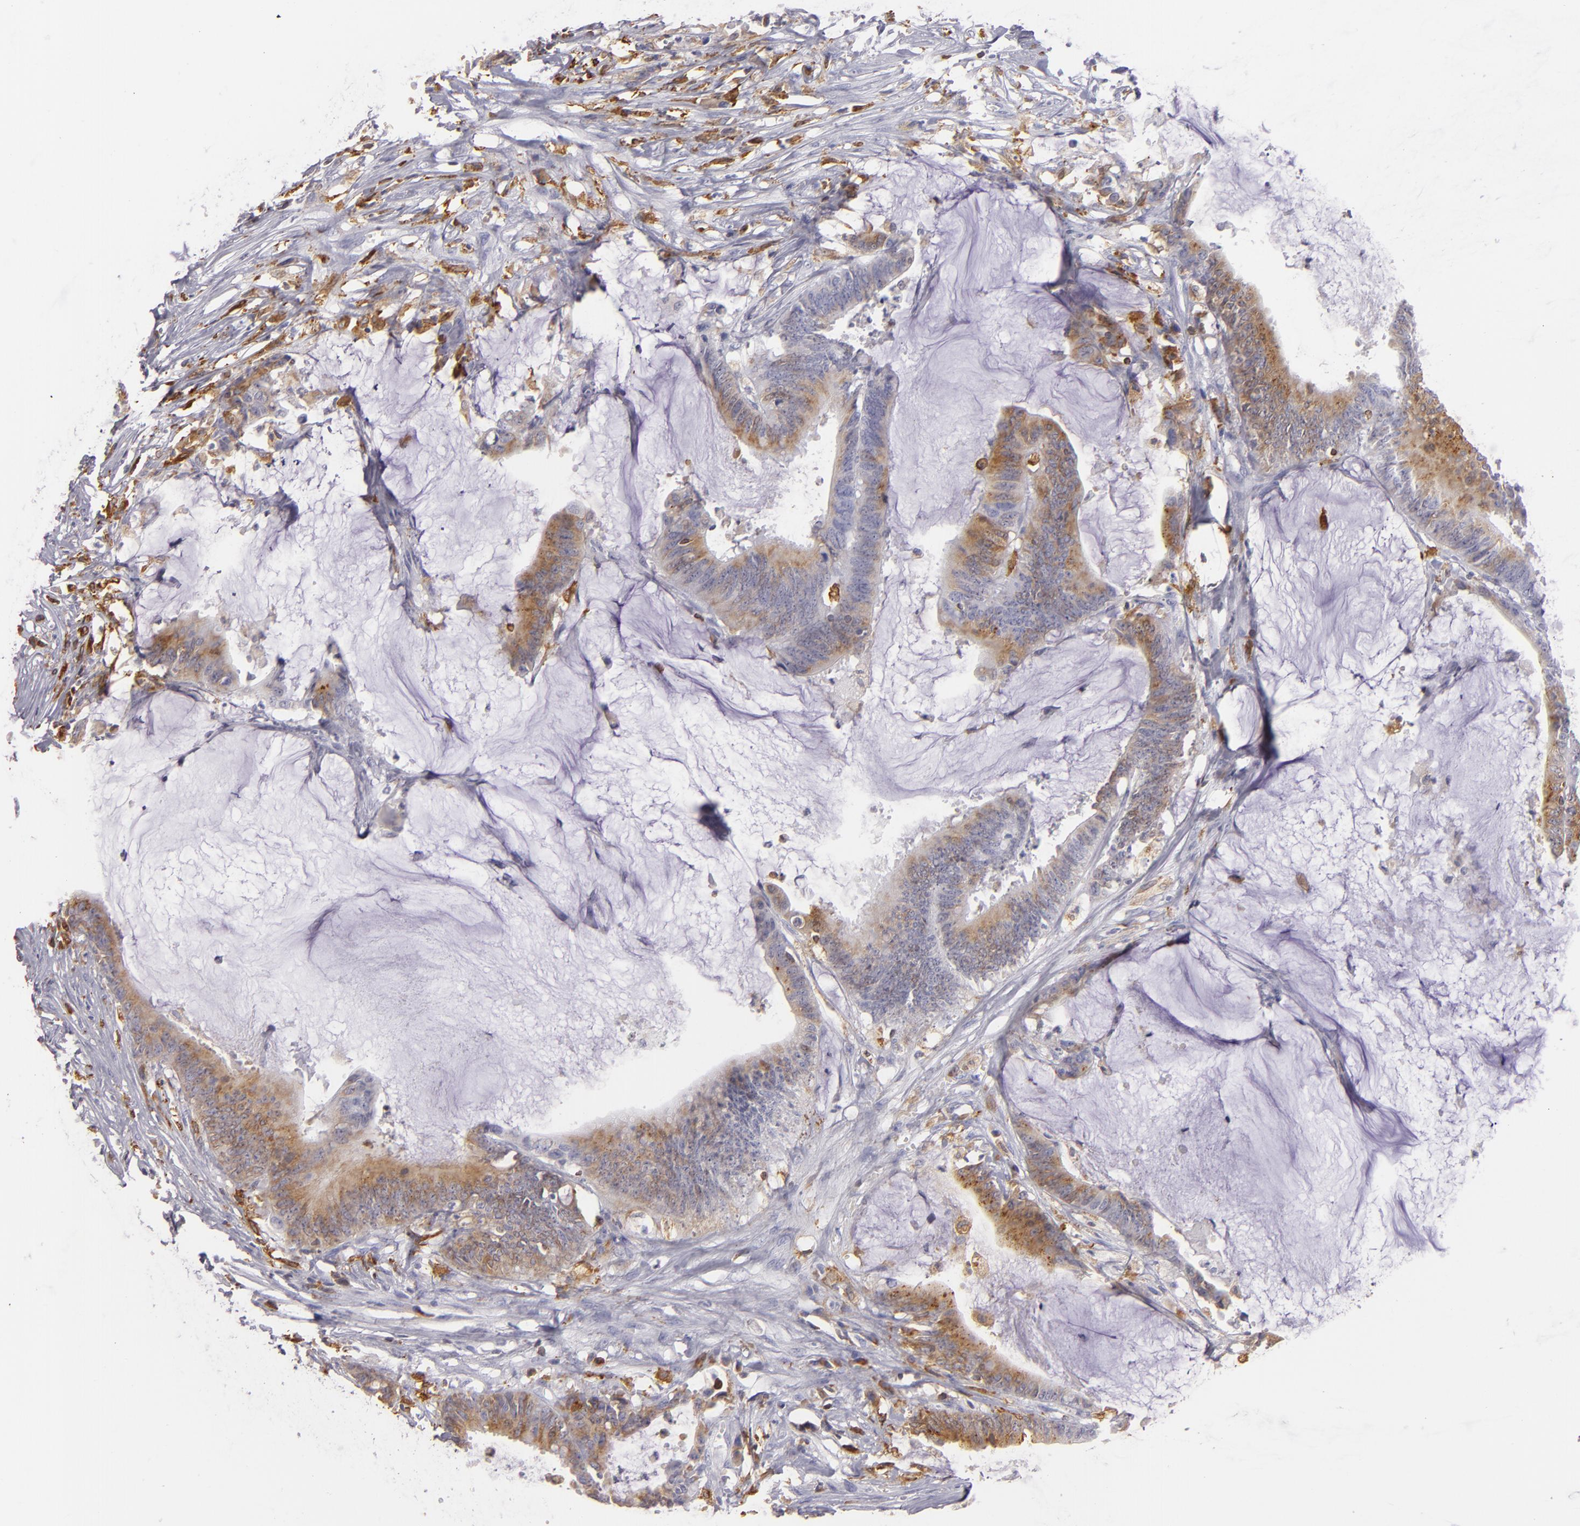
{"staining": {"intensity": "moderate", "quantity": "25%-75%", "location": "cytoplasmic/membranous"}, "tissue": "colorectal cancer", "cell_type": "Tumor cells", "image_type": "cancer", "snomed": [{"axis": "morphology", "description": "Adenocarcinoma, NOS"}, {"axis": "topography", "description": "Rectum"}], "caption": "This image demonstrates adenocarcinoma (colorectal) stained with immunohistochemistry to label a protein in brown. The cytoplasmic/membranous of tumor cells show moderate positivity for the protein. Nuclei are counter-stained blue.", "gene": "CD74", "patient": {"sex": "female", "age": 66}}